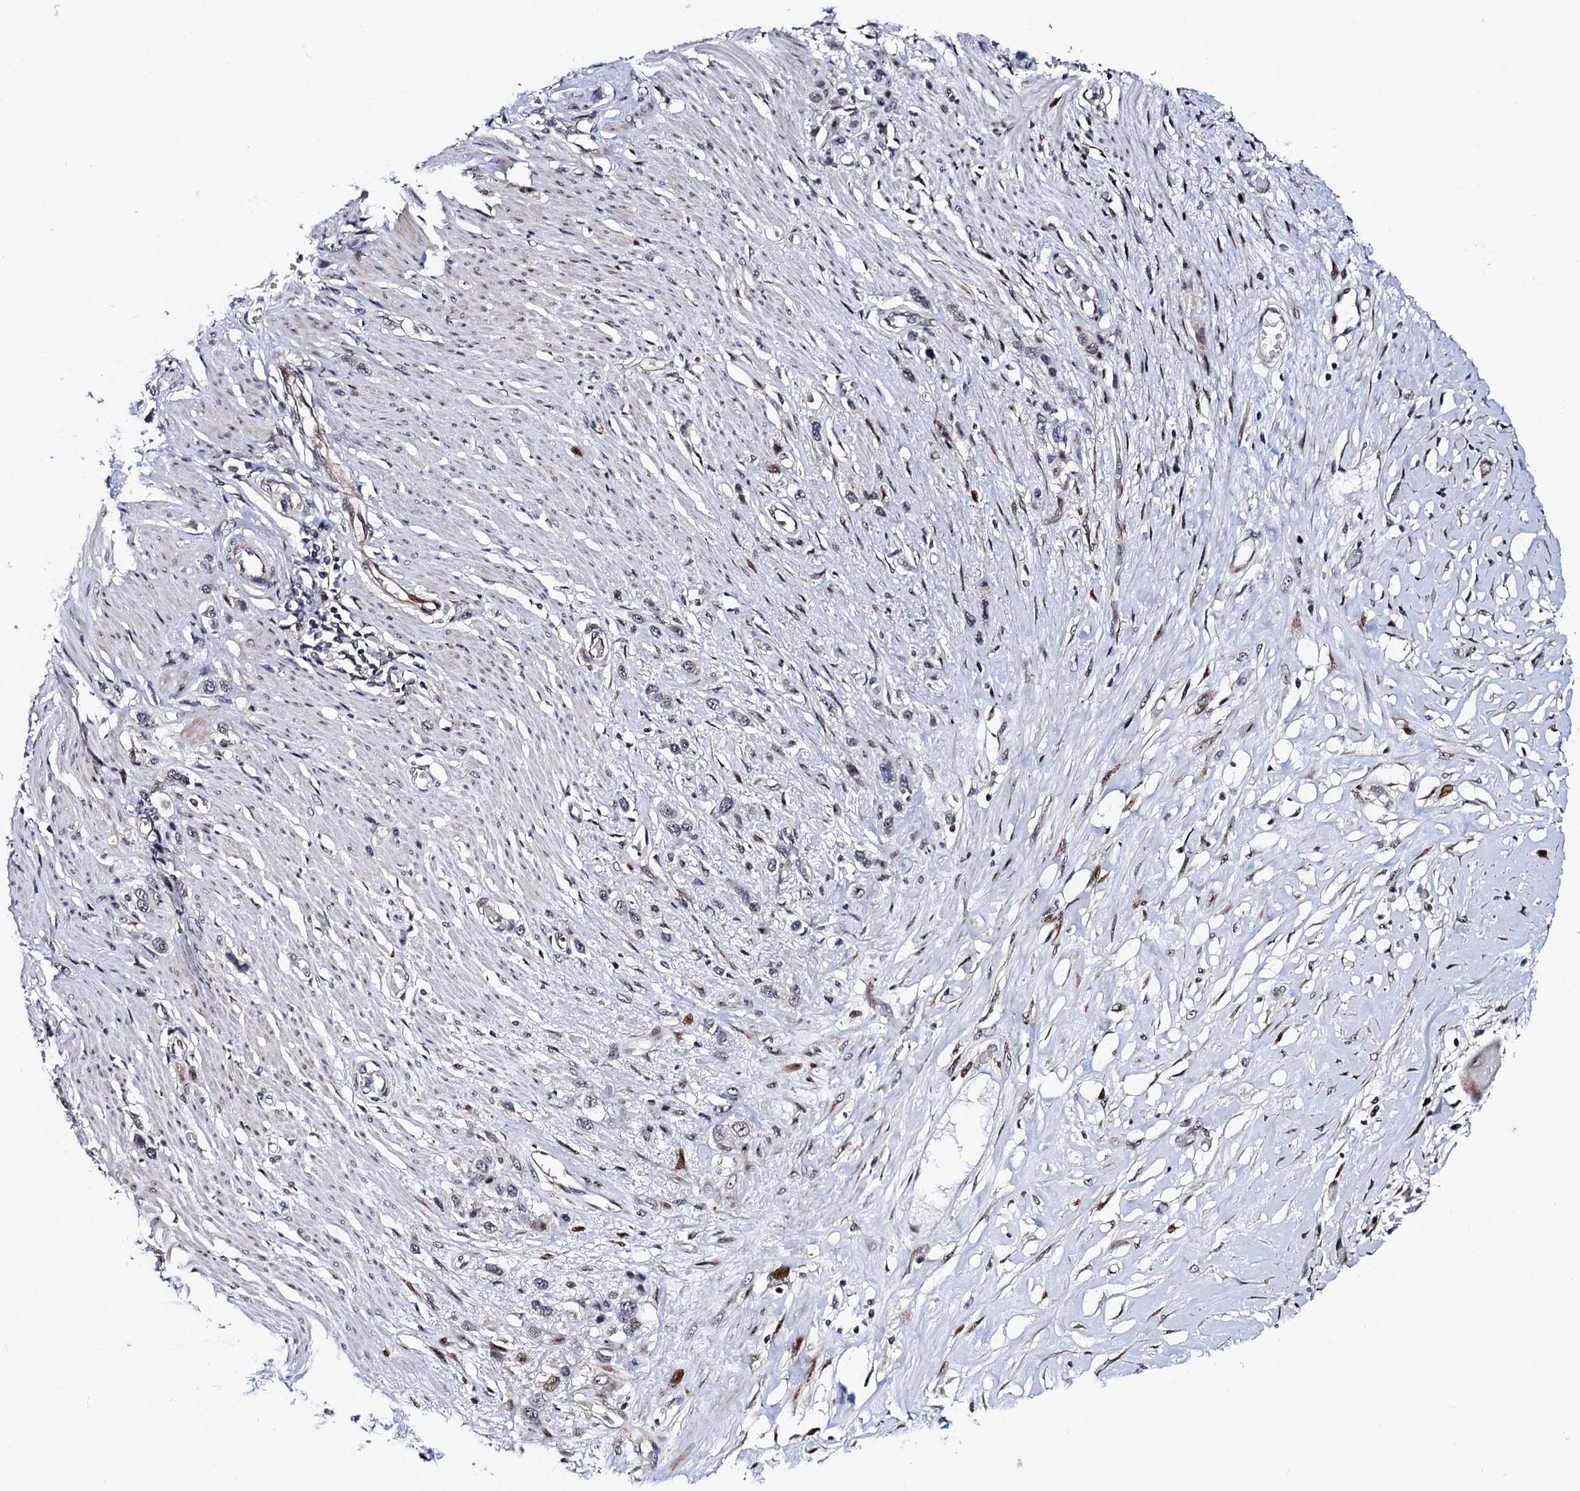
{"staining": {"intensity": "negative", "quantity": "none", "location": "none"}, "tissue": "stomach cancer", "cell_type": "Tumor cells", "image_type": "cancer", "snomed": [{"axis": "morphology", "description": "Adenocarcinoma, NOS"}, {"axis": "morphology", "description": "Adenocarcinoma, High grade"}, {"axis": "topography", "description": "Stomach, upper"}, {"axis": "topography", "description": "Stomach, lower"}], "caption": "Immunohistochemistry micrograph of adenocarcinoma (stomach) stained for a protein (brown), which shows no staining in tumor cells. The staining is performed using DAB brown chromogen with nuclei counter-stained in using hematoxylin.", "gene": "TRMT112", "patient": {"sex": "female", "age": 65}}